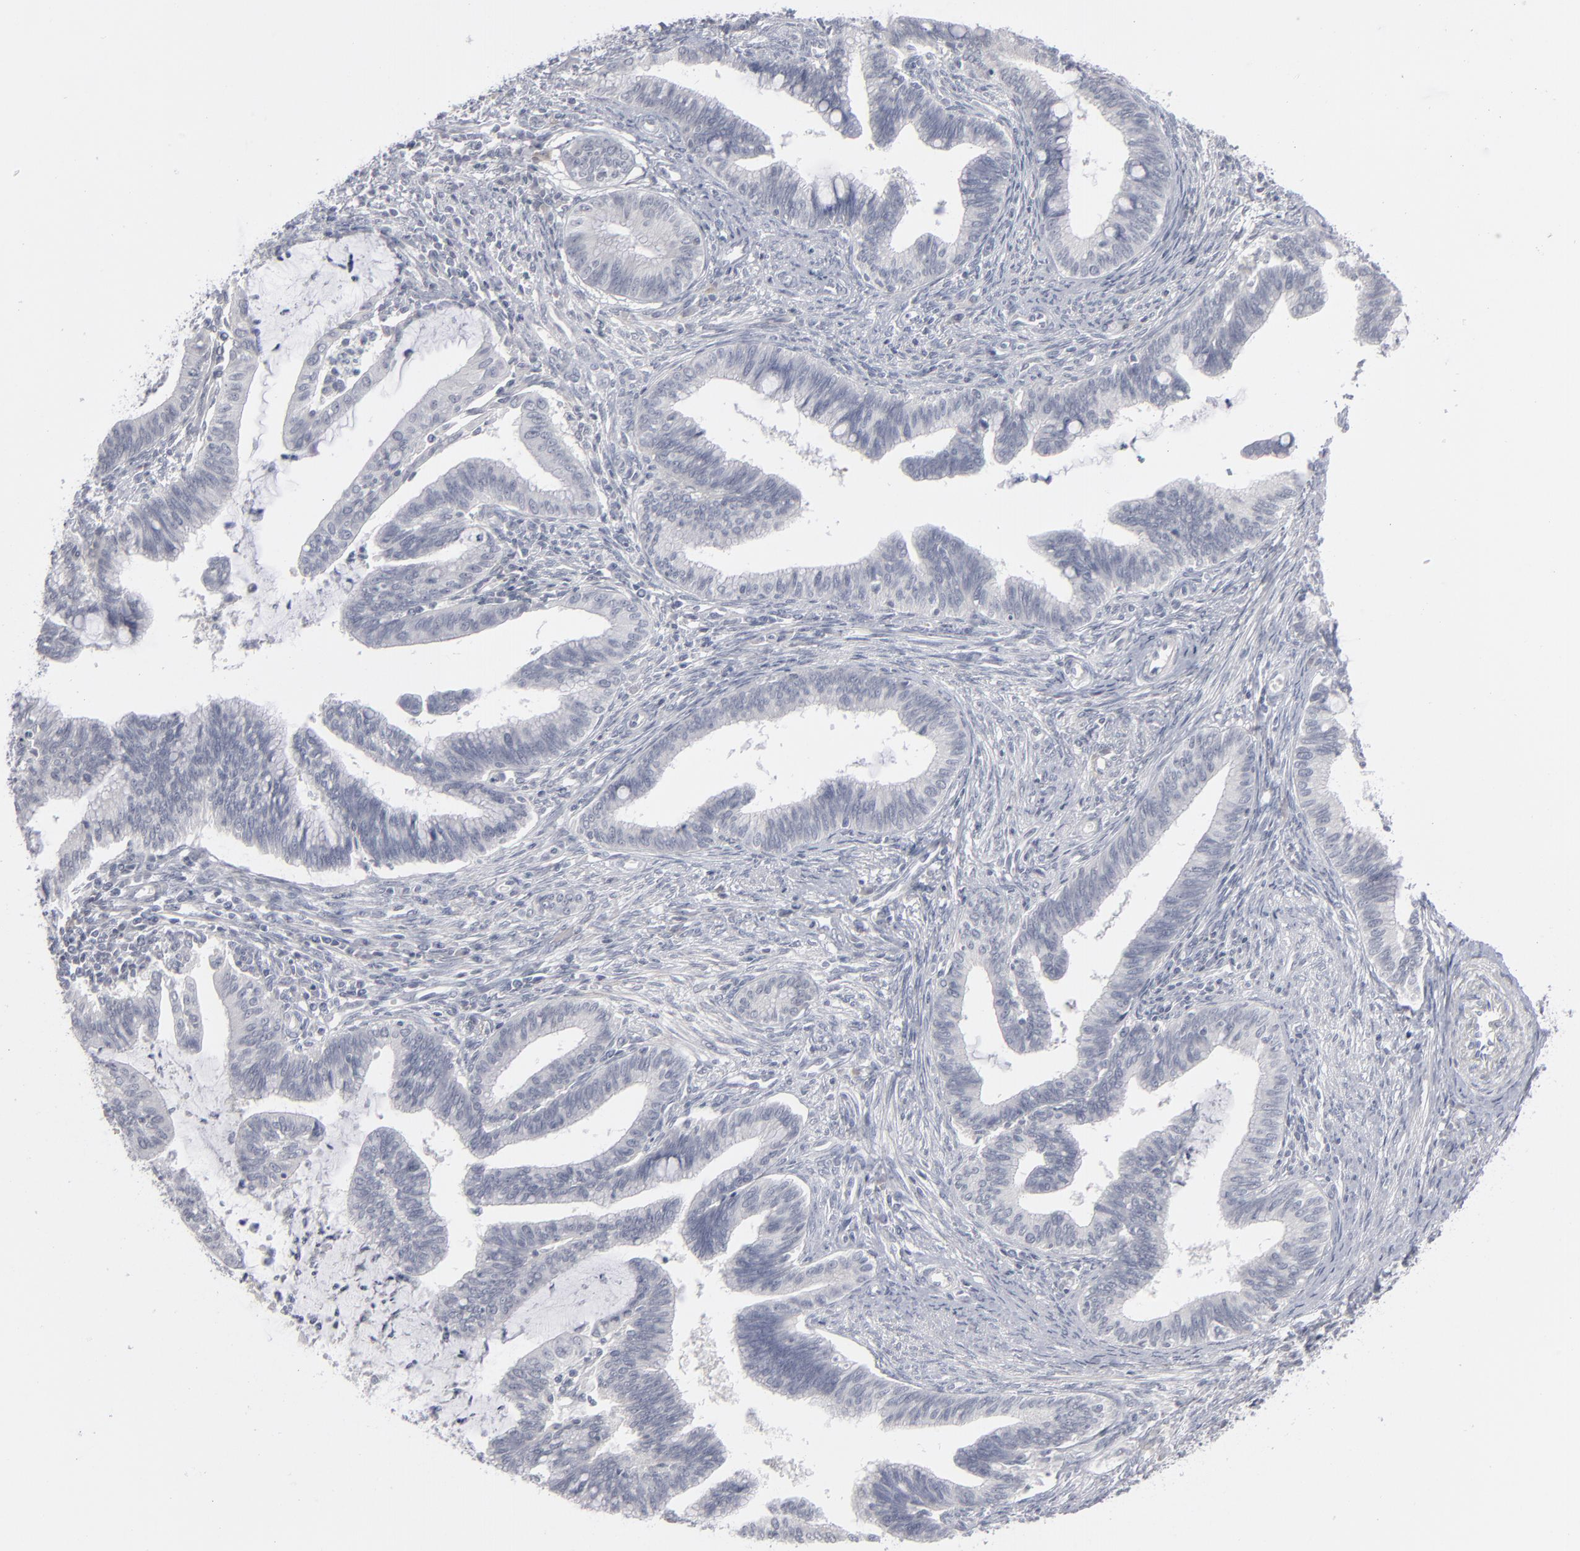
{"staining": {"intensity": "negative", "quantity": "none", "location": "none"}, "tissue": "cervical cancer", "cell_type": "Tumor cells", "image_type": "cancer", "snomed": [{"axis": "morphology", "description": "Adenocarcinoma, NOS"}, {"axis": "topography", "description": "Cervix"}], "caption": "Image shows no significant protein expression in tumor cells of cervical adenocarcinoma. (DAB (3,3'-diaminobenzidine) immunohistochemistry (IHC) visualized using brightfield microscopy, high magnification).", "gene": "KIAA1210", "patient": {"sex": "female", "age": 36}}